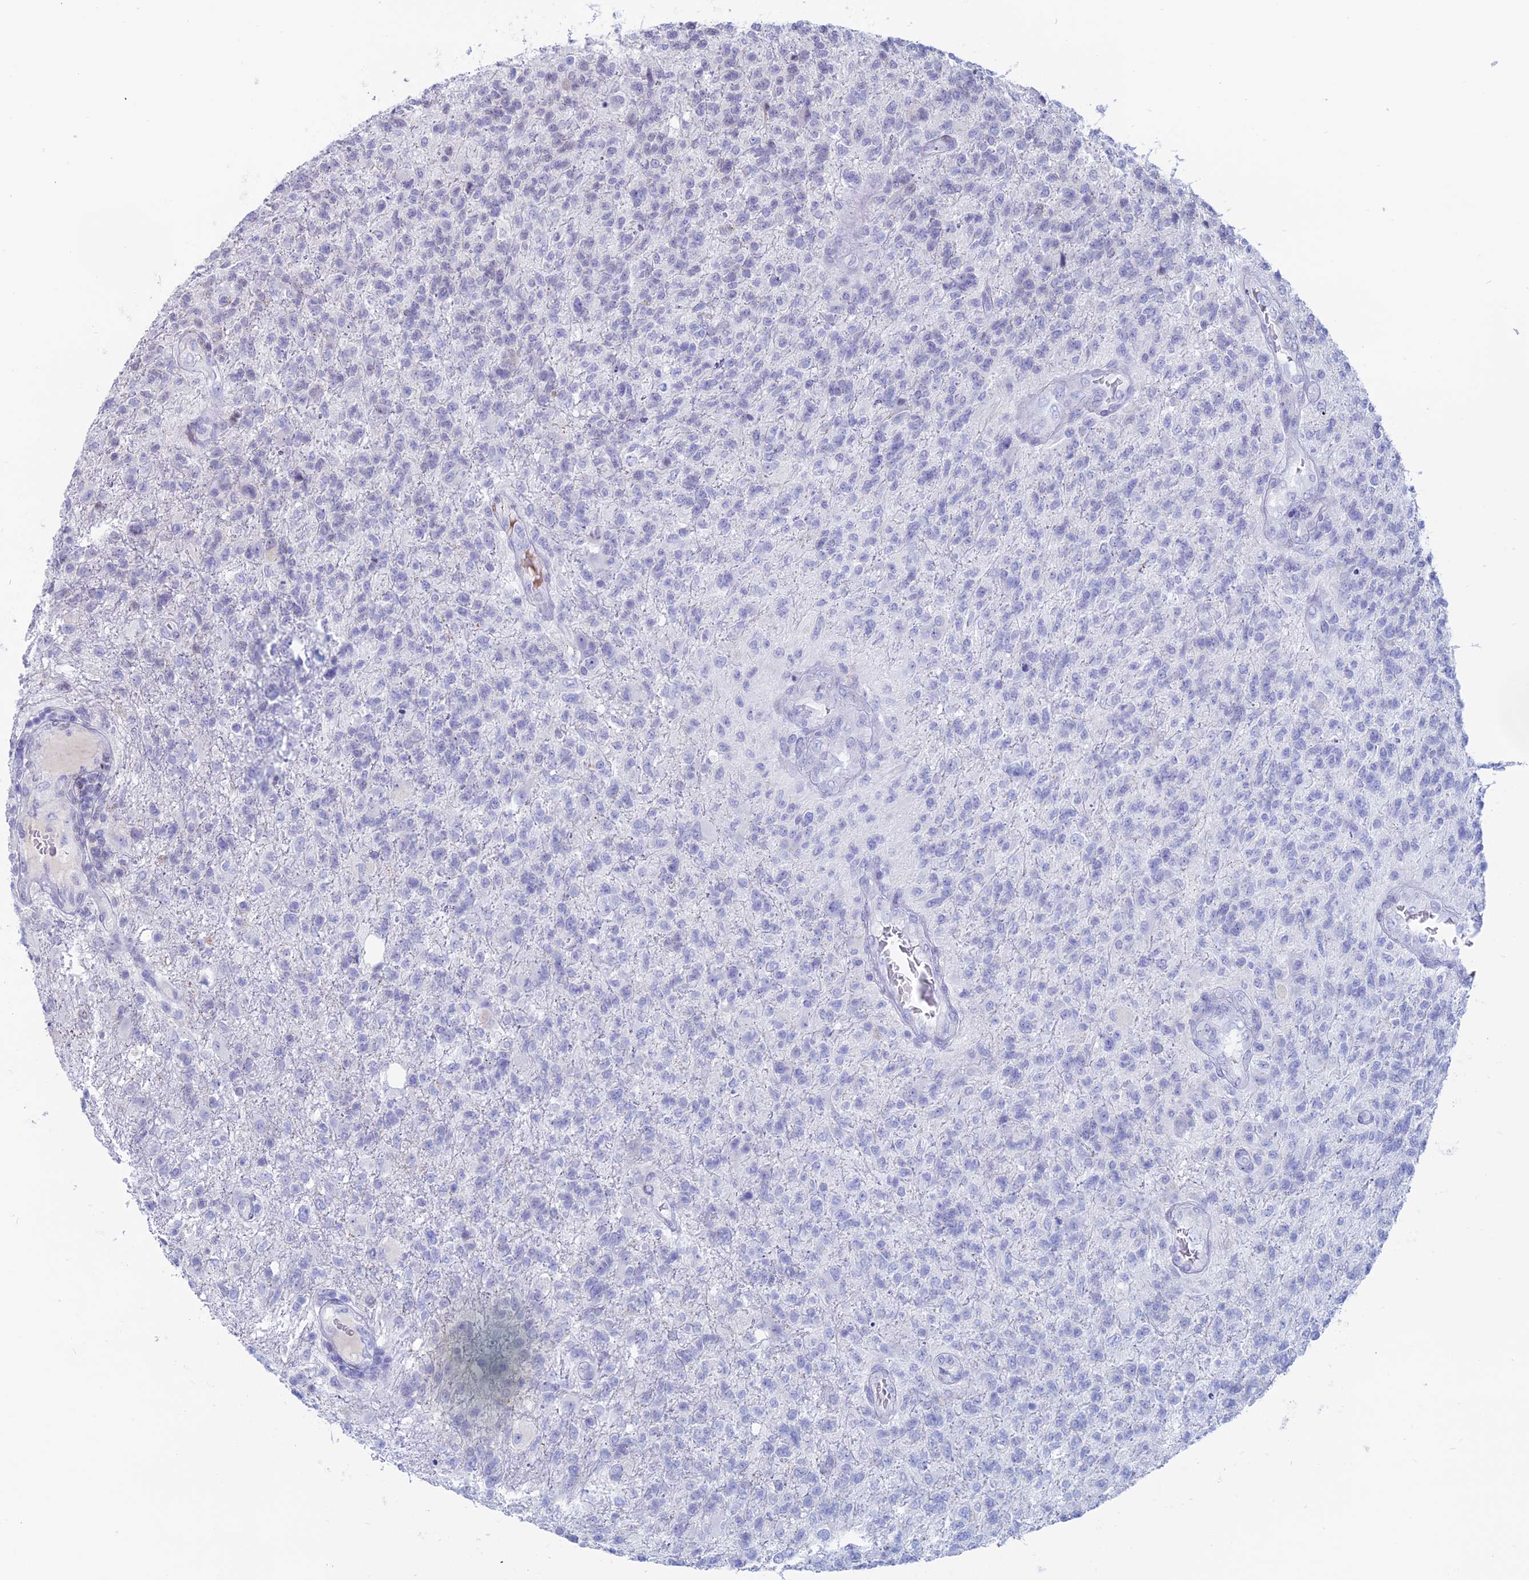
{"staining": {"intensity": "negative", "quantity": "none", "location": "none"}, "tissue": "glioma", "cell_type": "Tumor cells", "image_type": "cancer", "snomed": [{"axis": "morphology", "description": "Glioma, malignant, High grade"}, {"axis": "topography", "description": "Brain"}], "caption": "Immunohistochemical staining of human malignant high-grade glioma displays no significant staining in tumor cells. Nuclei are stained in blue.", "gene": "CERS6", "patient": {"sex": "male", "age": 56}}